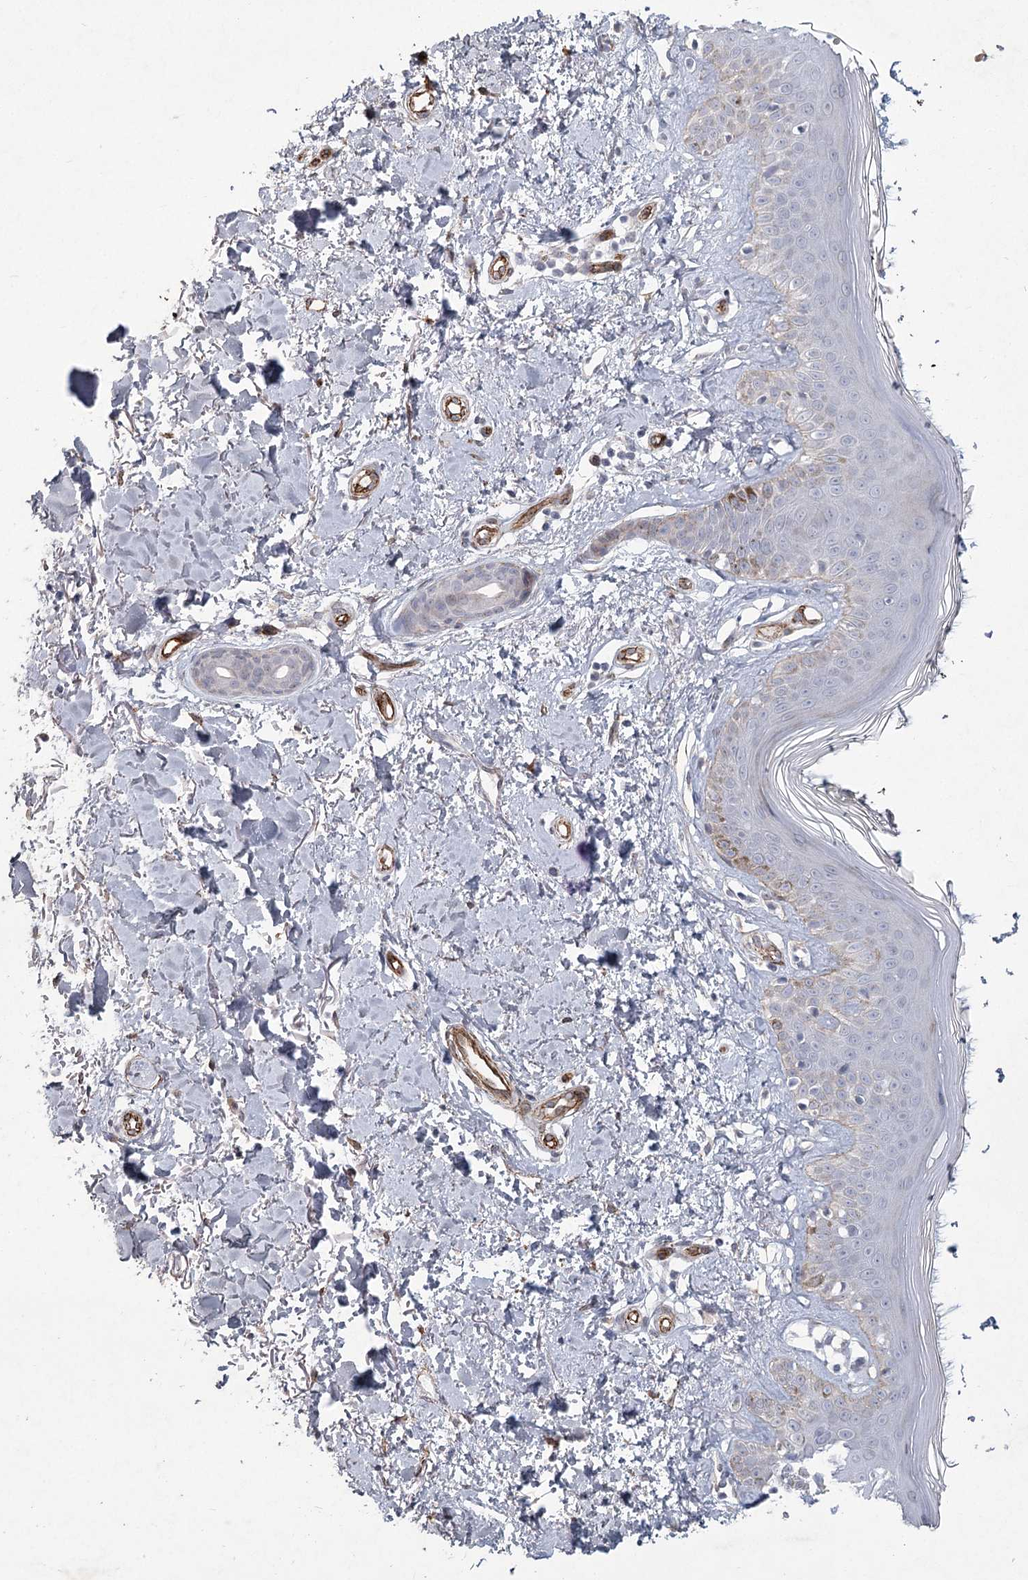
{"staining": {"intensity": "moderate", "quantity": "<25%", "location": "cytoplasmic/membranous"}, "tissue": "skin", "cell_type": "Fibroblasts", "image_type": "normal", "snomed": [{"axis": "morphology", "description": "Normal tissue, NOS"}, {"axis": "topography", "description": "Skin"}], "caption": "Human skin stained with a brown dye demonstrates moderate cytoplasmic/membranous positive positivity in about <25% of fibroblasts.", "gene": "MEPE", "patient": {"sex": "female", "age": 64}}